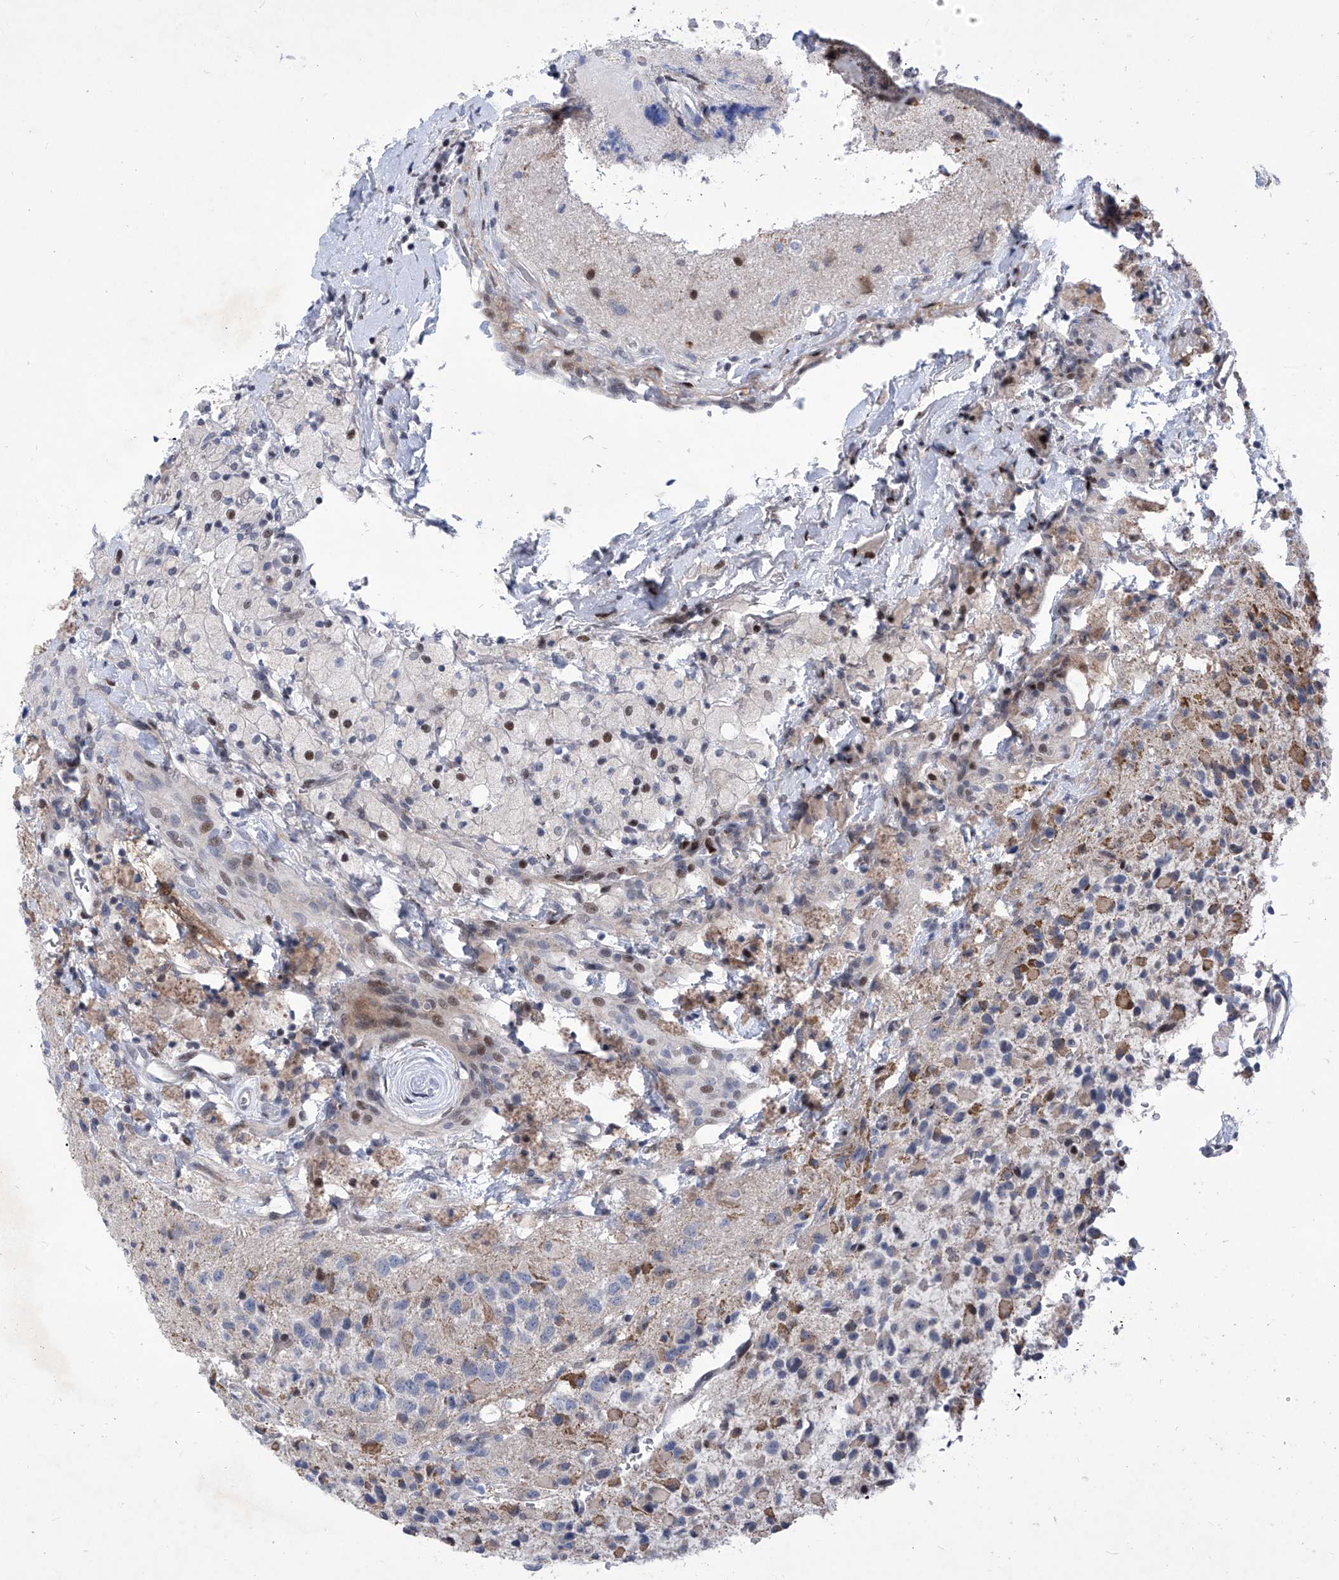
{"staining": {"intensity": "negative", "quantity": "none", "location": "none"}, "tissue": "glioma", "cell_type": "Tumor cells", "image_type": "cancer", "snomed": [{"axis": "morphology", "description": "Glioma, malignant, High grade"}, {"axis": "topography", "description": "Brain"}], "caption": "This micrograph is of high-grade glioma (malignant) stained with immunohistochemistry (IHC) to label a protein in brown with the nuclei are counter-stained blue. There is no expression in tumor cells.", "gene": "NUFIP1", "patient": {"sex": "male", "age": 34}}